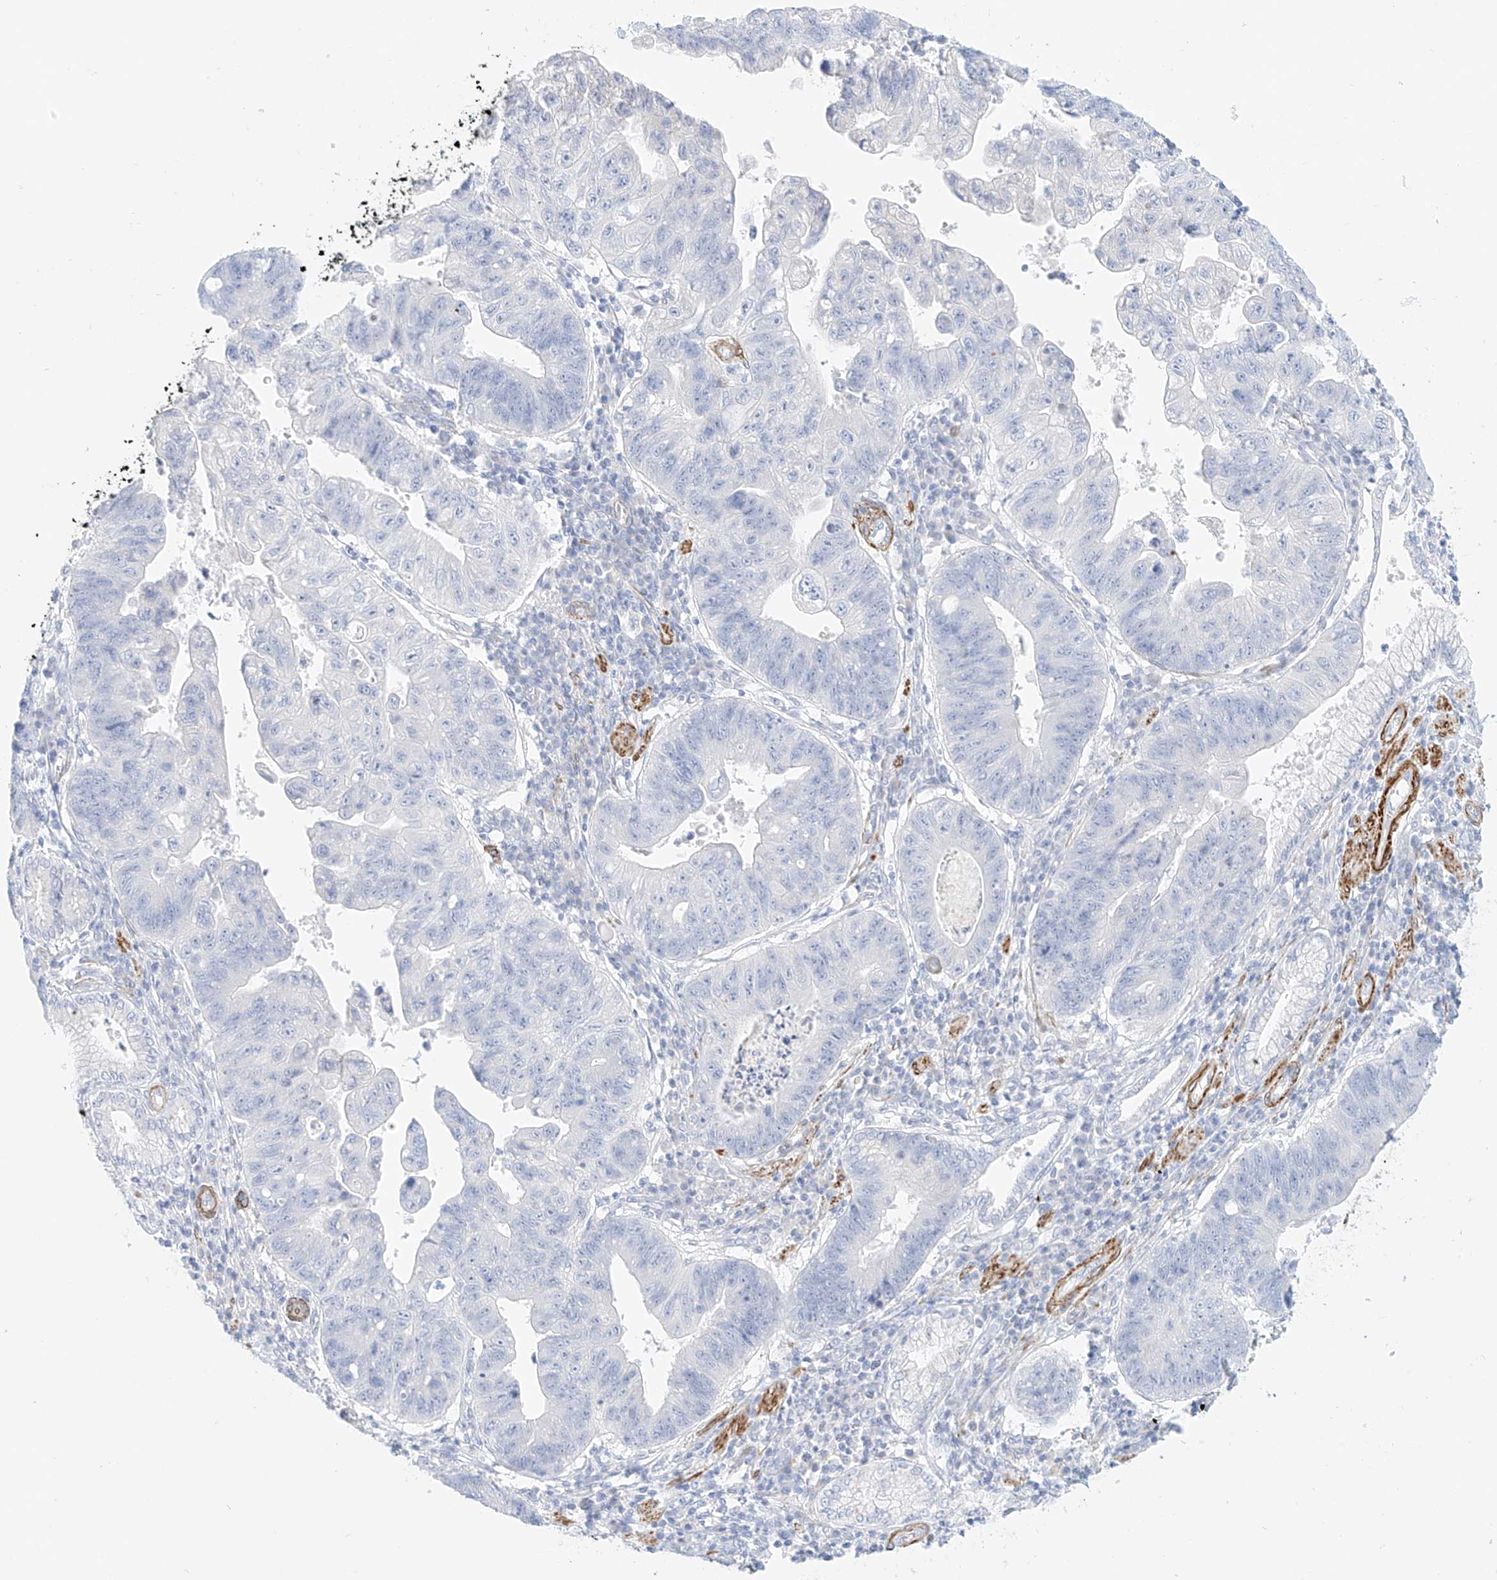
{"staining": {"intensity": "negative", "quantity": "none", "location": "none"}, "tissue": "stomach cancer", "cell_type": "Tumor cells", "image_type": "cancer", "snomed": [{"axis": "morphology", "description": "Adenocarcinoma, NOS"}, {"axis": "topography", "description": "Stomach"}], "caption": "Stomach cancer (adenocarcinoma) was stained to show a protein in brown. There is no significant expression in tumor cells.", "gene": "ST3GAL5", "patient": {"sex": "male", "age": 59}}